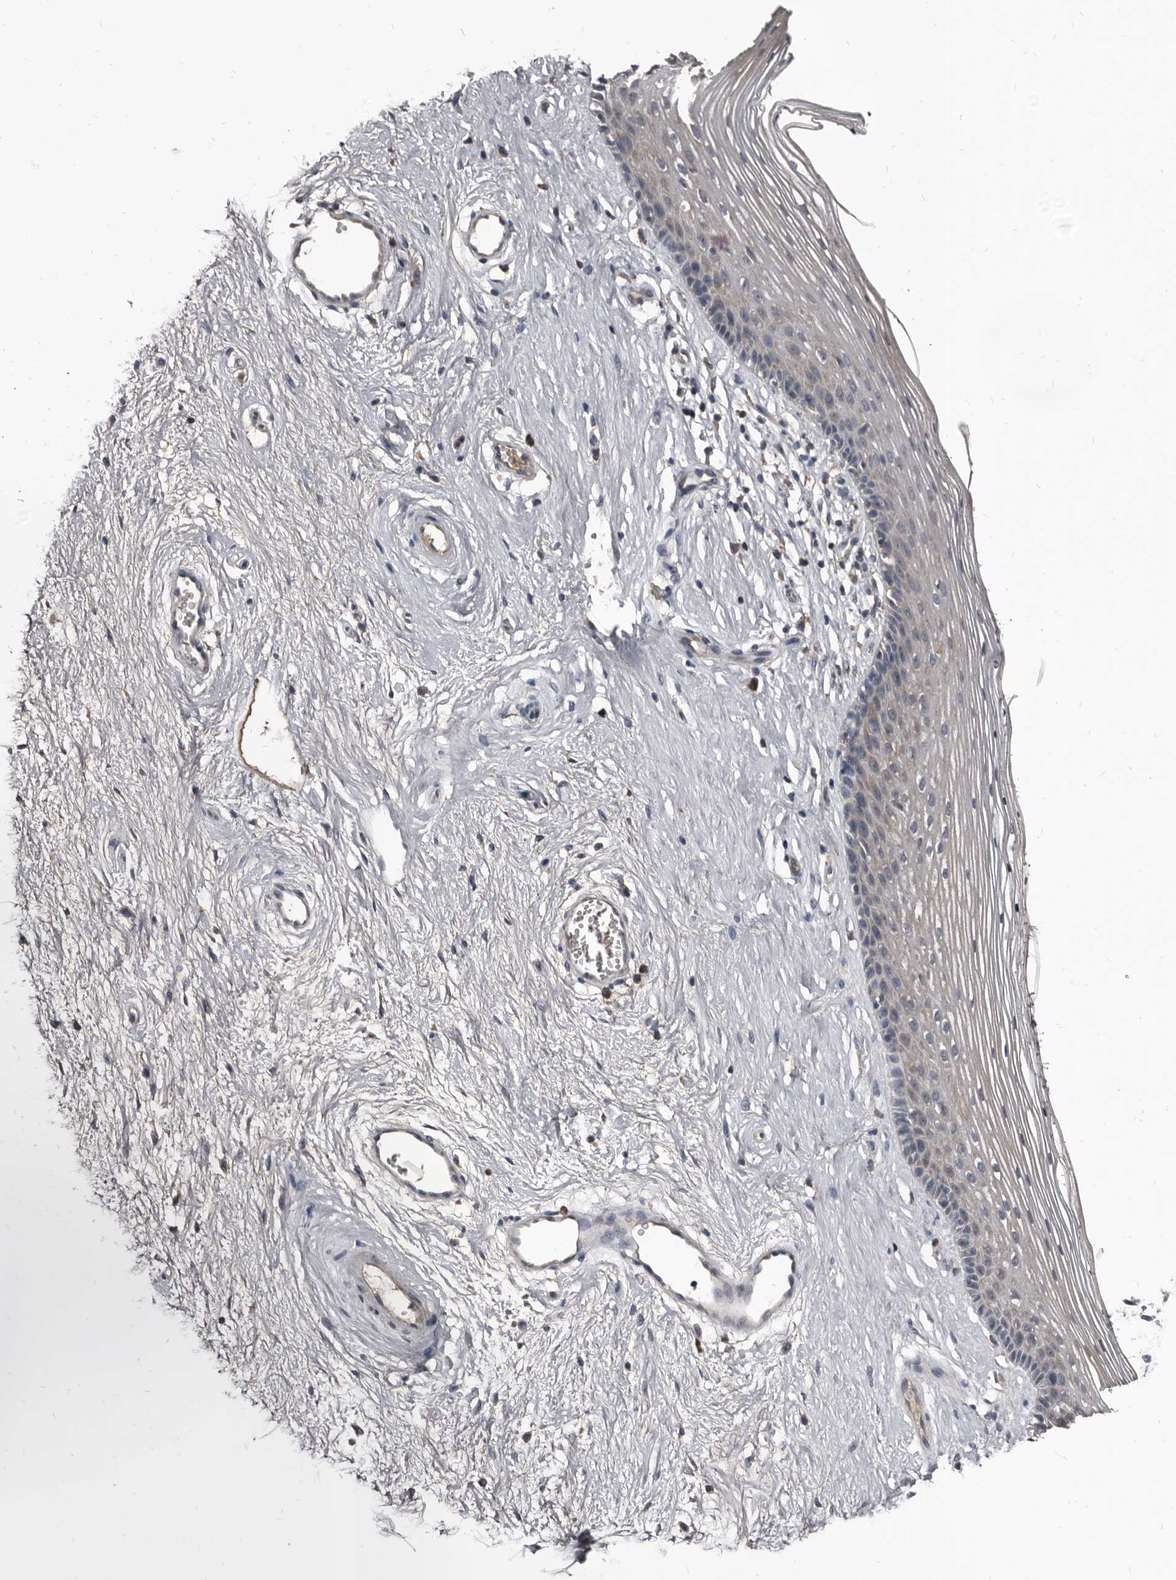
{"staining": {"intensity": "weak", "quantity": "<25%", "location": "cytoplasmic/membranous"}, "tissue": "vagina", "cell_type": "Squamous epithelial cells", "image_type": "normal", "snomed": [{"axis": "morphology", "description": "Normal tissue, NOS"}, {"axis": "topography", "description": "Vagina"}], "caption": "High power microscopy histopathology image of an immunohistochemistry photomicrograph of normal vagina, revealing no significant expression in squamous epithelial cells.", "gene": "GREB1", "patient": {"sex": "female", "age": 46}}